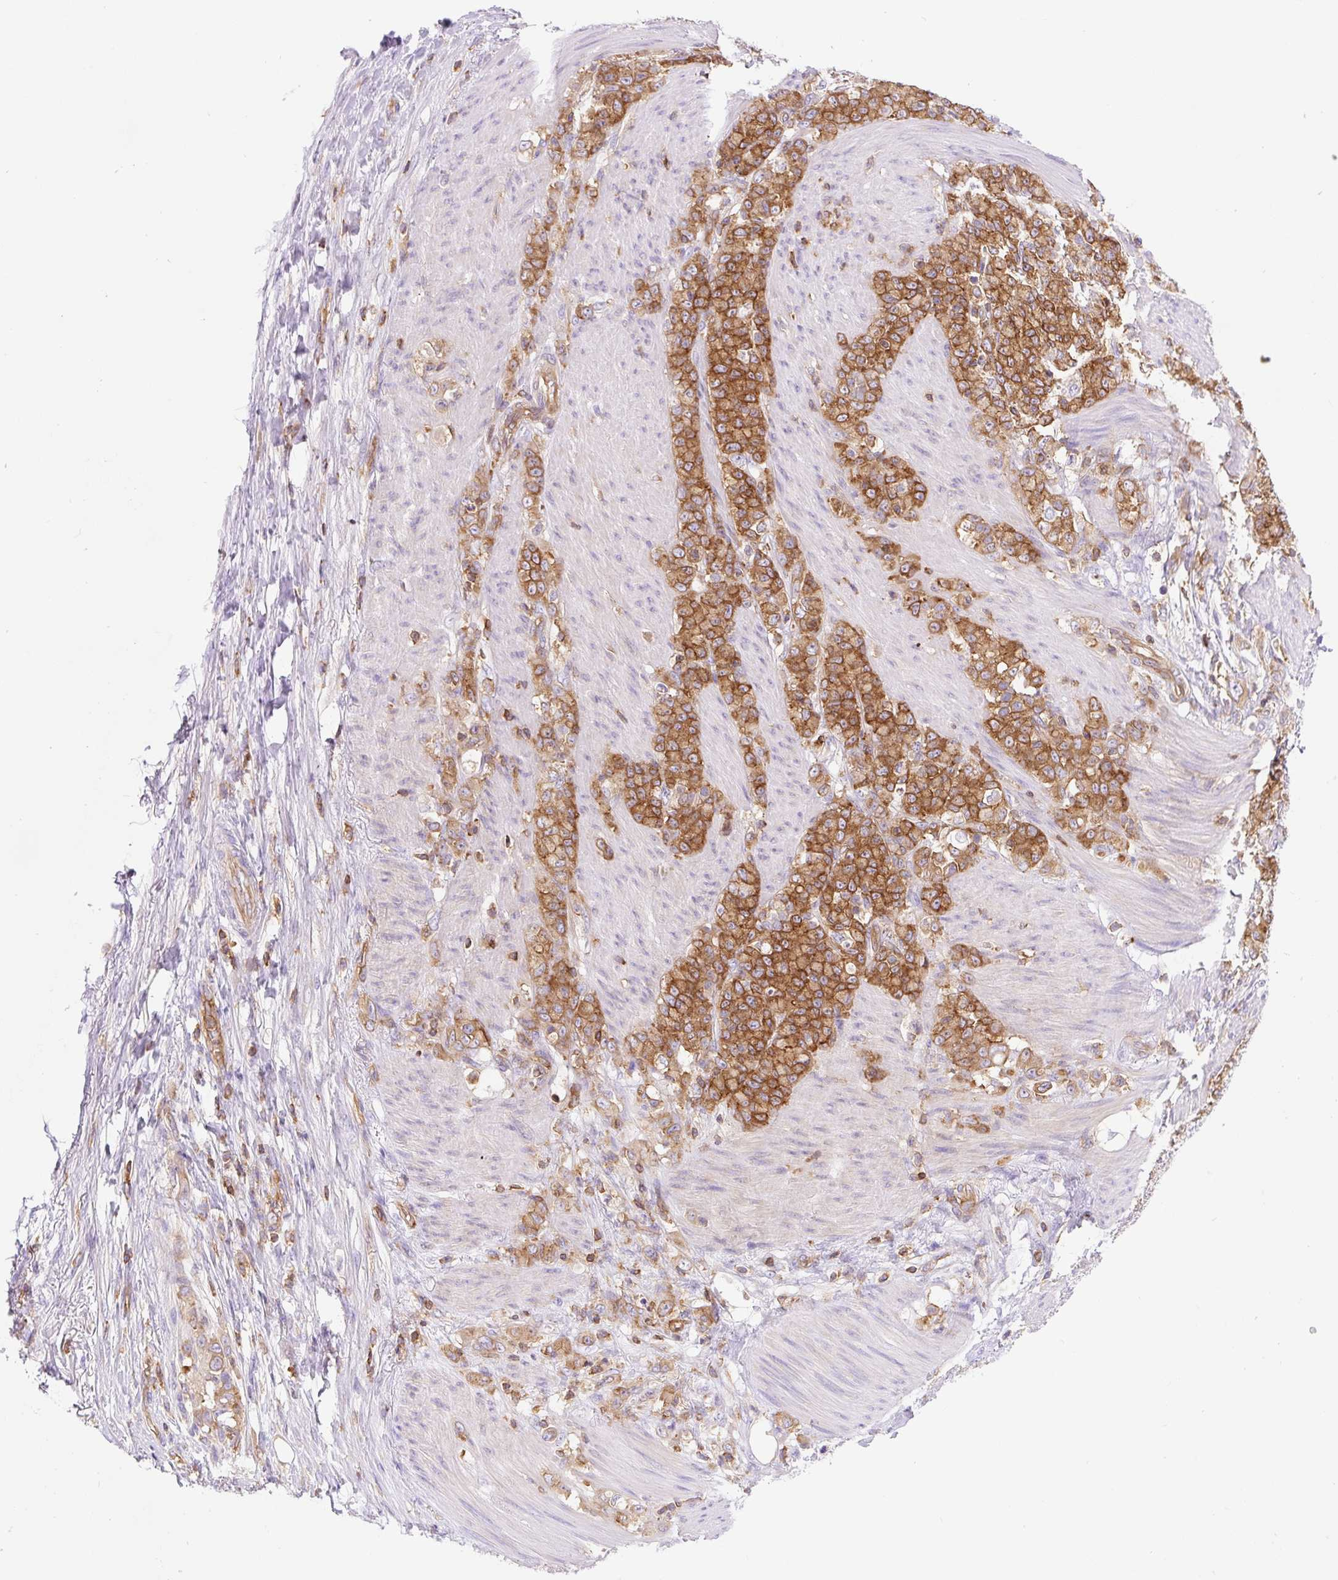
{"staining": {"intensity": "strong", "quantity": ">75%", "location": "cytoplasmic/membranous"}, "tissue": "stomach cancer", "cell_type": "Tumor cells", "image_type": "cancer", "snomed": [{"axis": "morphology", "description": "Adenocarcinoma, NOS"}, {"axis": "topography", "description": "Stomach"}], "caption": "DAB (3,3'-diaminobenzidine) immunohistochemical staining of human stomach cancer shows strong cytoplasmic/membranous protein positivity in approximately >75% of tumor cells. The staining was performed using DAB (3,3'-diaminobenzidine) to visualize the protein expression in brown, while the nuclei were stained in blue with hematoxylin (Magnification: 20x).", "gene": "DNM2", "patient": {"sex": "female", "age": 79}}